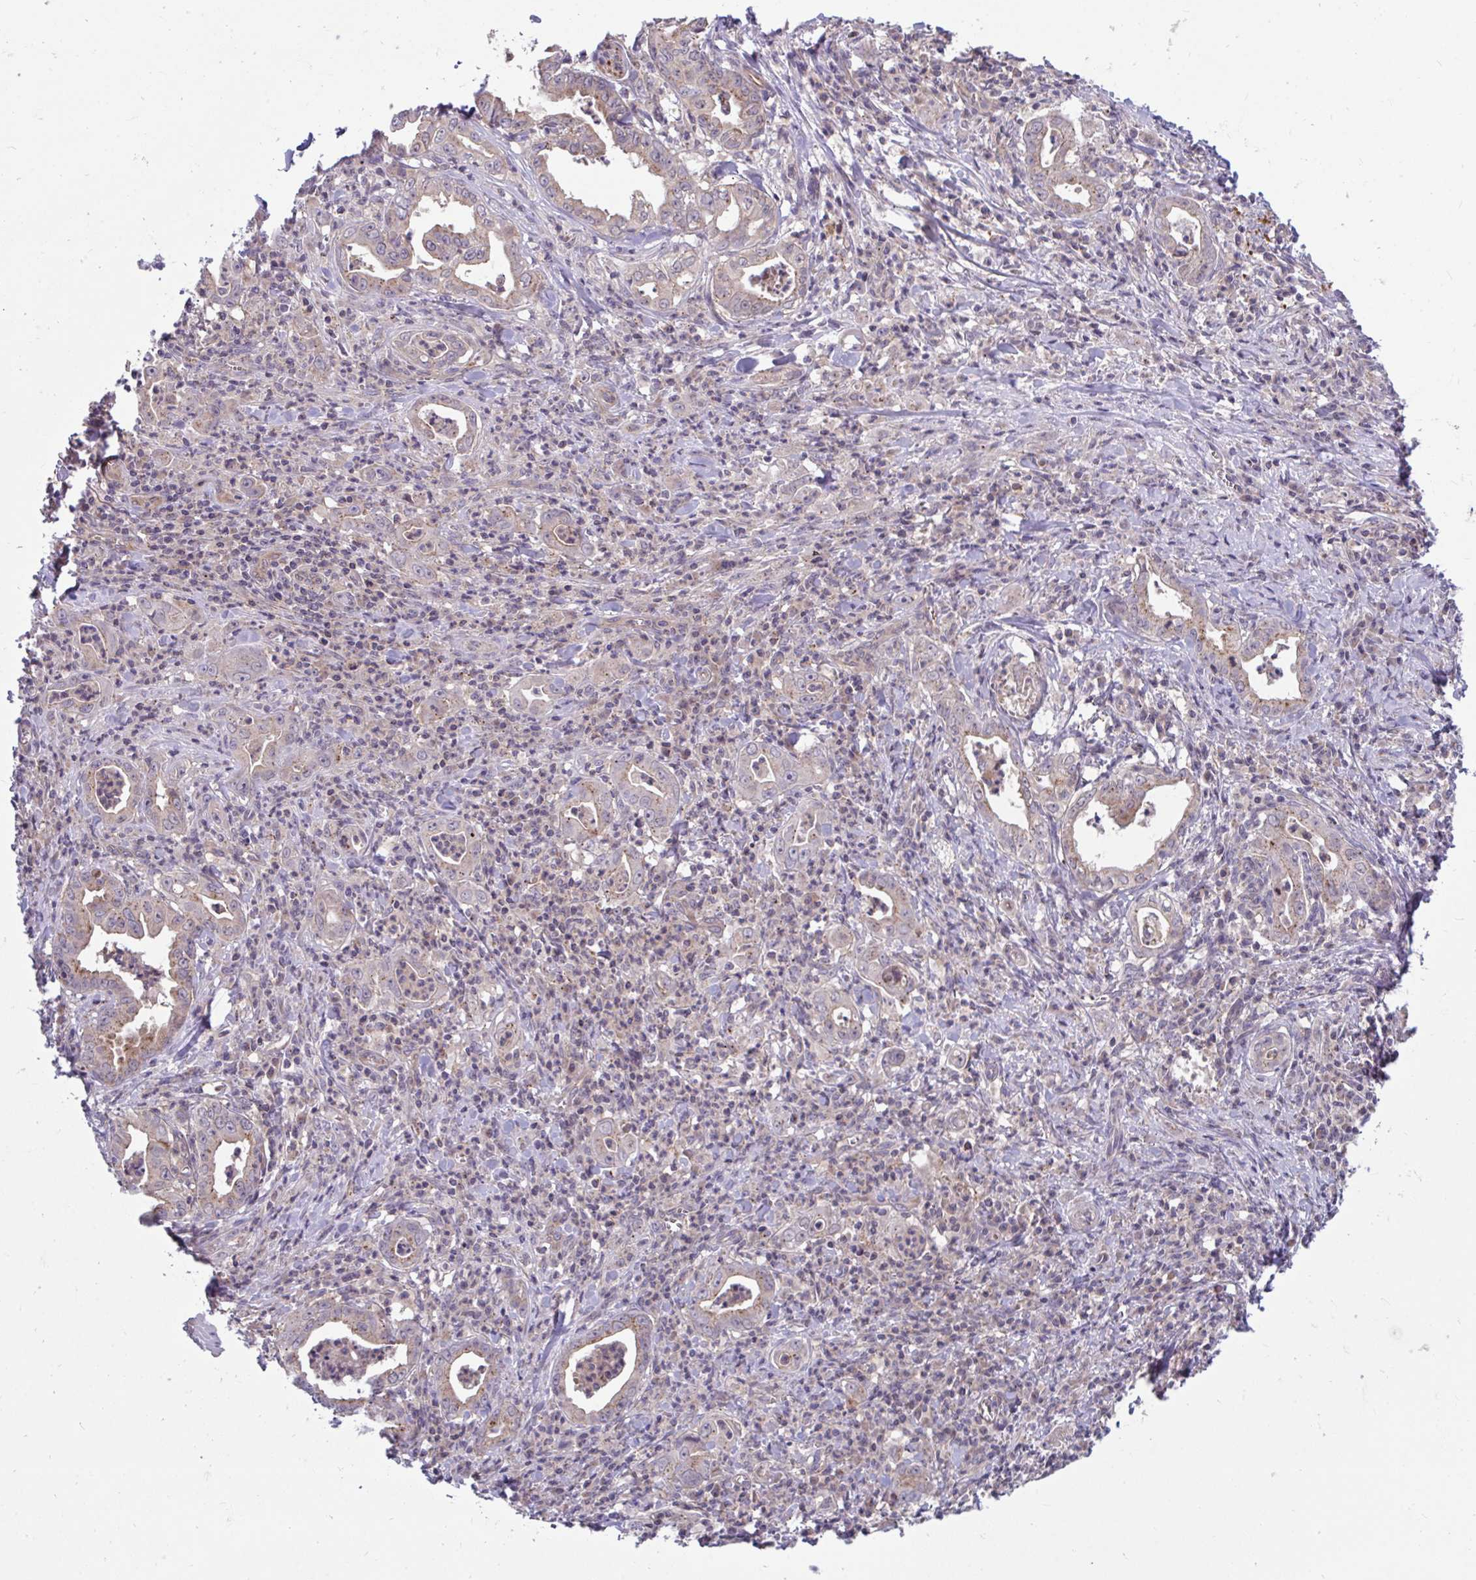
{"staining": {"intensity": "moderate", "quantity": "25%-75%", "location": "cytoplasmic/membranous"}, "tissue": "stomach cancer", "cell_type": "Tumor cells", "image_type": "cancer", "snomed": [{"axis": "morphology", "description": "Adenocarcinoma, NOS"}, {"axis": "topography", "description": "Stomach, upper"}], "caption": "Stomach cancer (adenocarcinoma) stained for a protein (brown) reveals moderate cytoplasmic/membranous positive expression in about 25%-75% of tumor cells.", "gene": "IST1", "patient": {"sex": "female", "age": 79}}